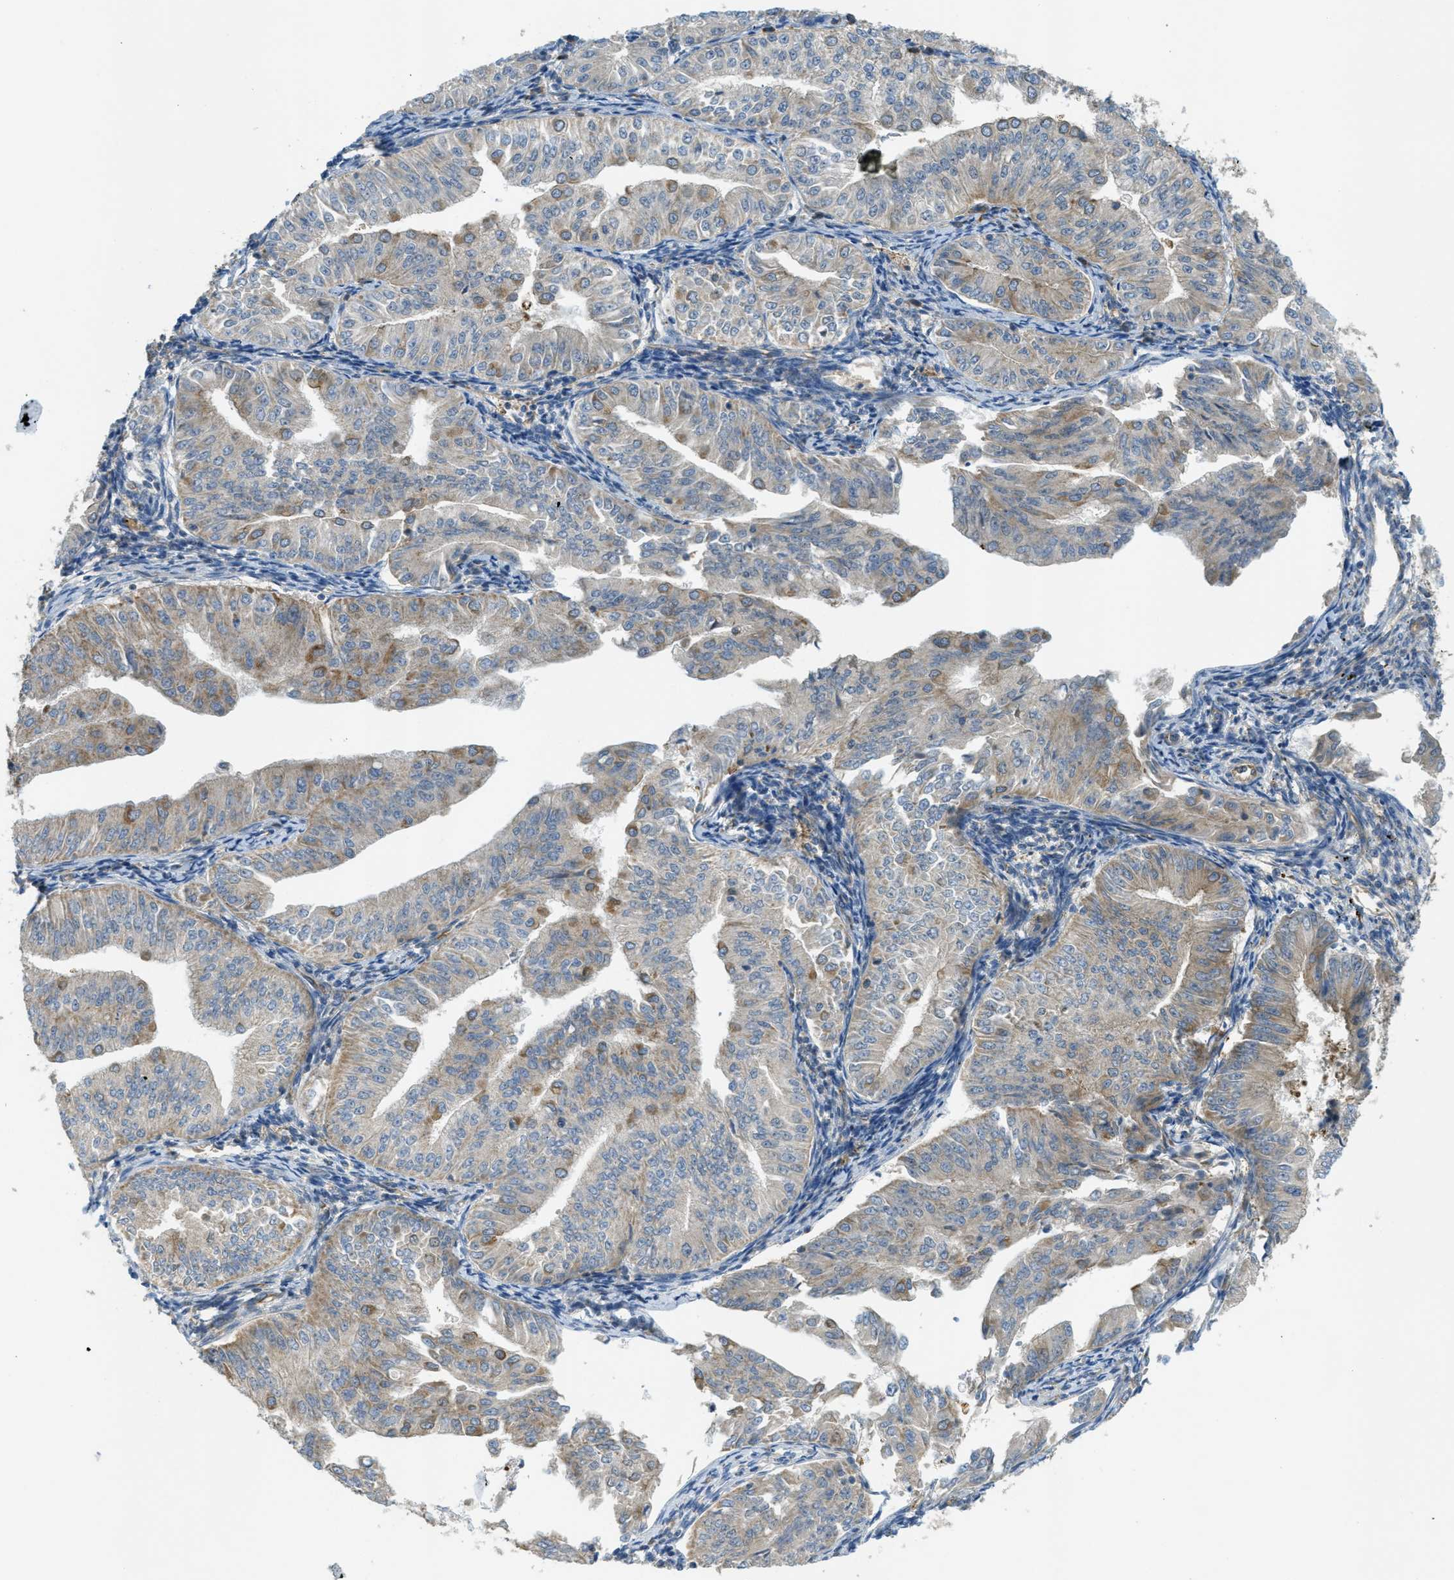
{"staining": {"intensity": "weak", "quantity": "<25%", "location": "cytoplasmic/membranous"}, "tissue": "endometrial cancer", "cell_type": "Tumor cells", "image_type": "cancer", "snomed": [{"axis": "morphology", "description": "Normal tissue, NOS"}, {"axis": "morphology", "description": "Adenocarcinoma, NOS"}, {"axis": "topography", "description": "Endometrium"}], "caption": "Immunohistochemistry micrograph of endometrial cancer stained for a protein (brown), which demonstrates no positivity in tumor cells.", "gene": "JCAD", "patient": {"sex": "female", "age": 53}}